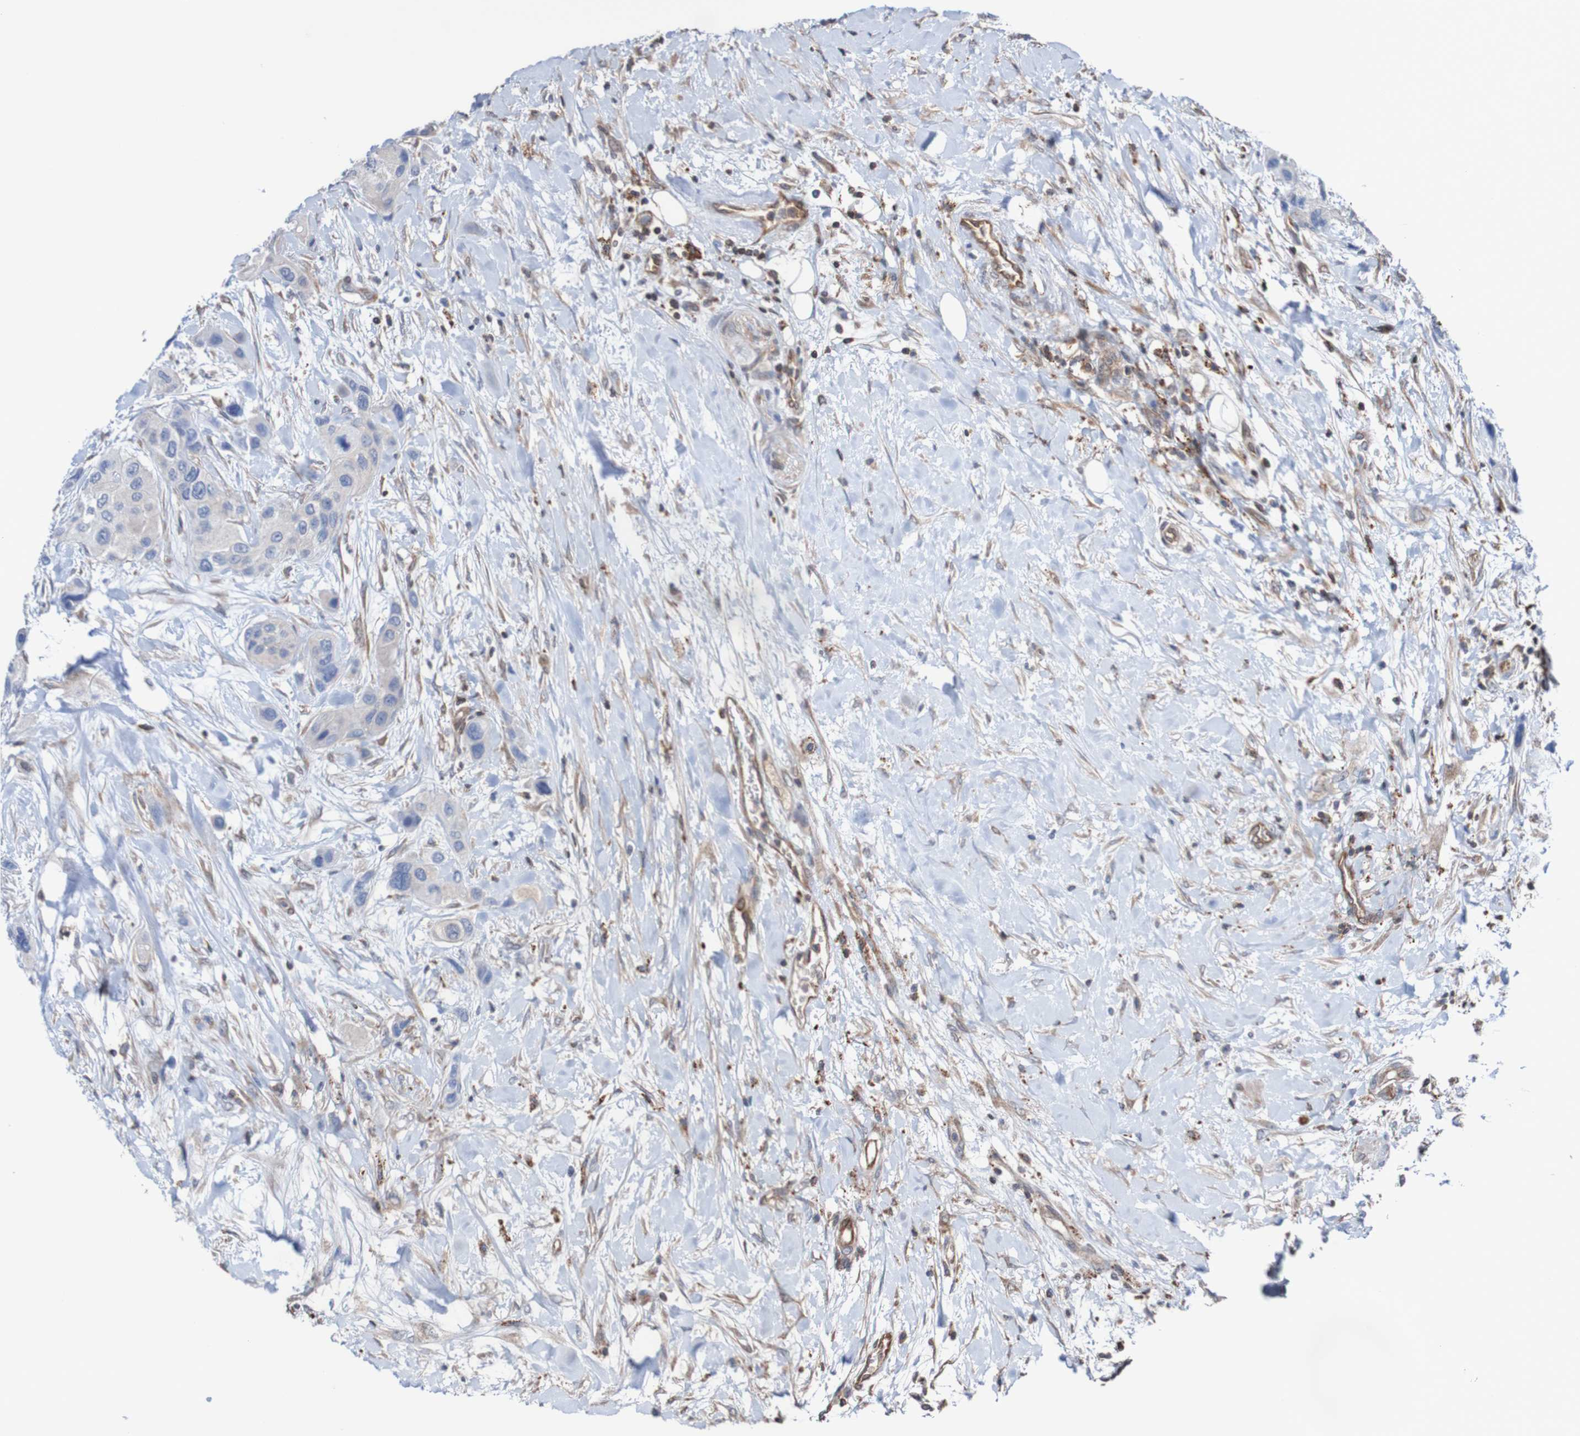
{"staining": {"intensity": "negative", "quantity": "none", "location": "none"}, "tissue": "urothelial cancer", "cell_type": "Tumor cells", "image_type": "cancer", "snomed": [{"axis": "morphology", "description": "Urothelial carcinoma, High grade"}, {"axis": "topography", "description": "Urinary bladder"}], "caption": "Immunohistochemical staining of human high-grade urothelial carcinoma displays no significant staining in tumor cells. The staining is performed using DAB brown chromogen with nuclei counter-stained in using hematoxylin.", "gene": "RIGI", "patient": {"sex": "female", "age": 56}}